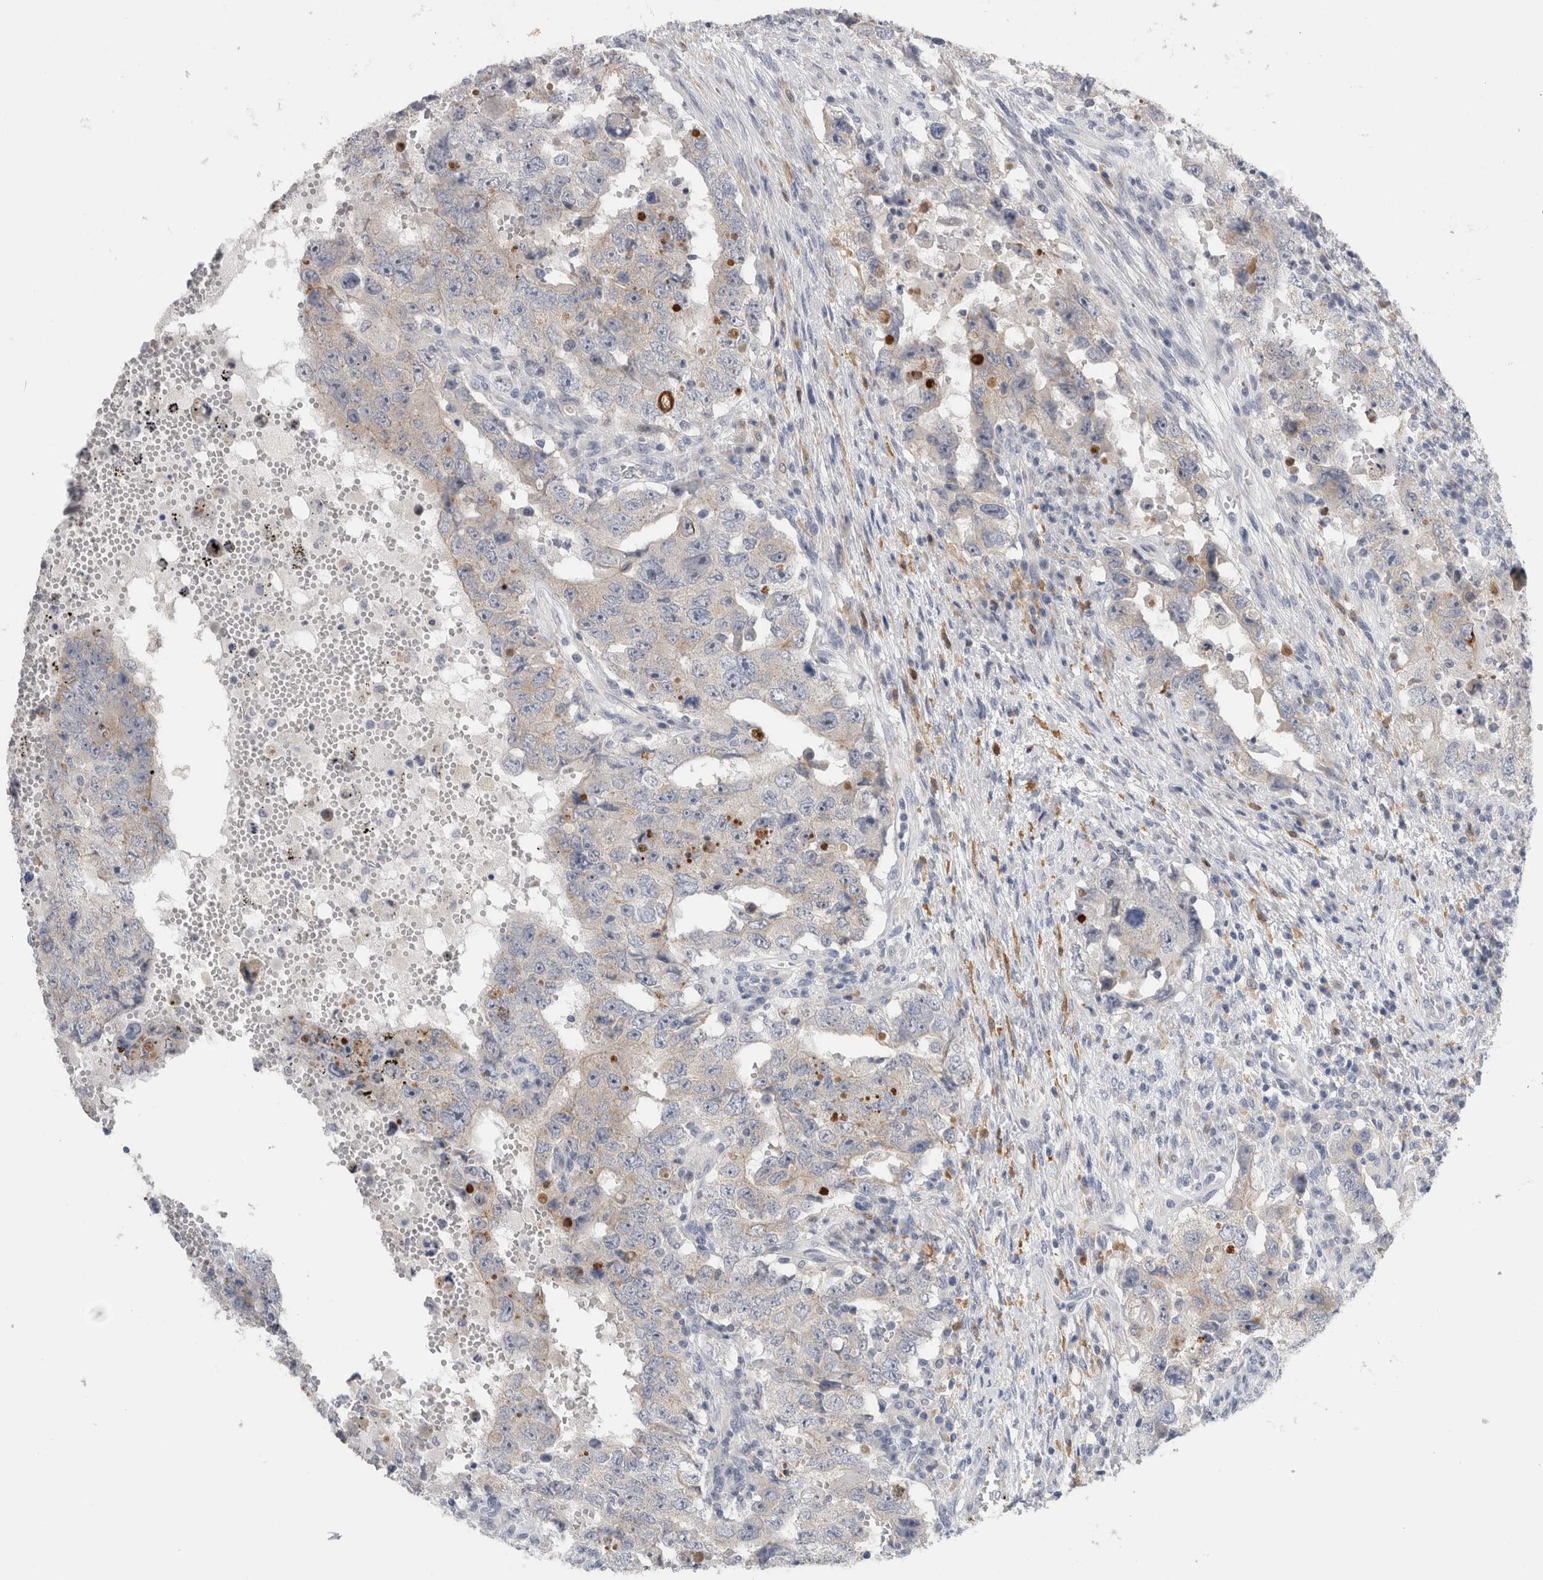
{"staining": {"intensity": "negative", "quantity": "none", "location": "none"}, "tissue": "testis cancer", "cell_type": "Tumor cells", "image_type": "cancer", "snomed": [{"axis": "morphology", "description": "Carcinoma, Embryonal, NOS"}, {"axis": "topography", "description": "Testis"}], "caption": "This is an immunohistochemistry photomicrograph of embryonal carcinoma (testis). There is no expression in tumor cells.", "gene": "SLC20A2", "patient": {"sex": "male", "age": 26}}